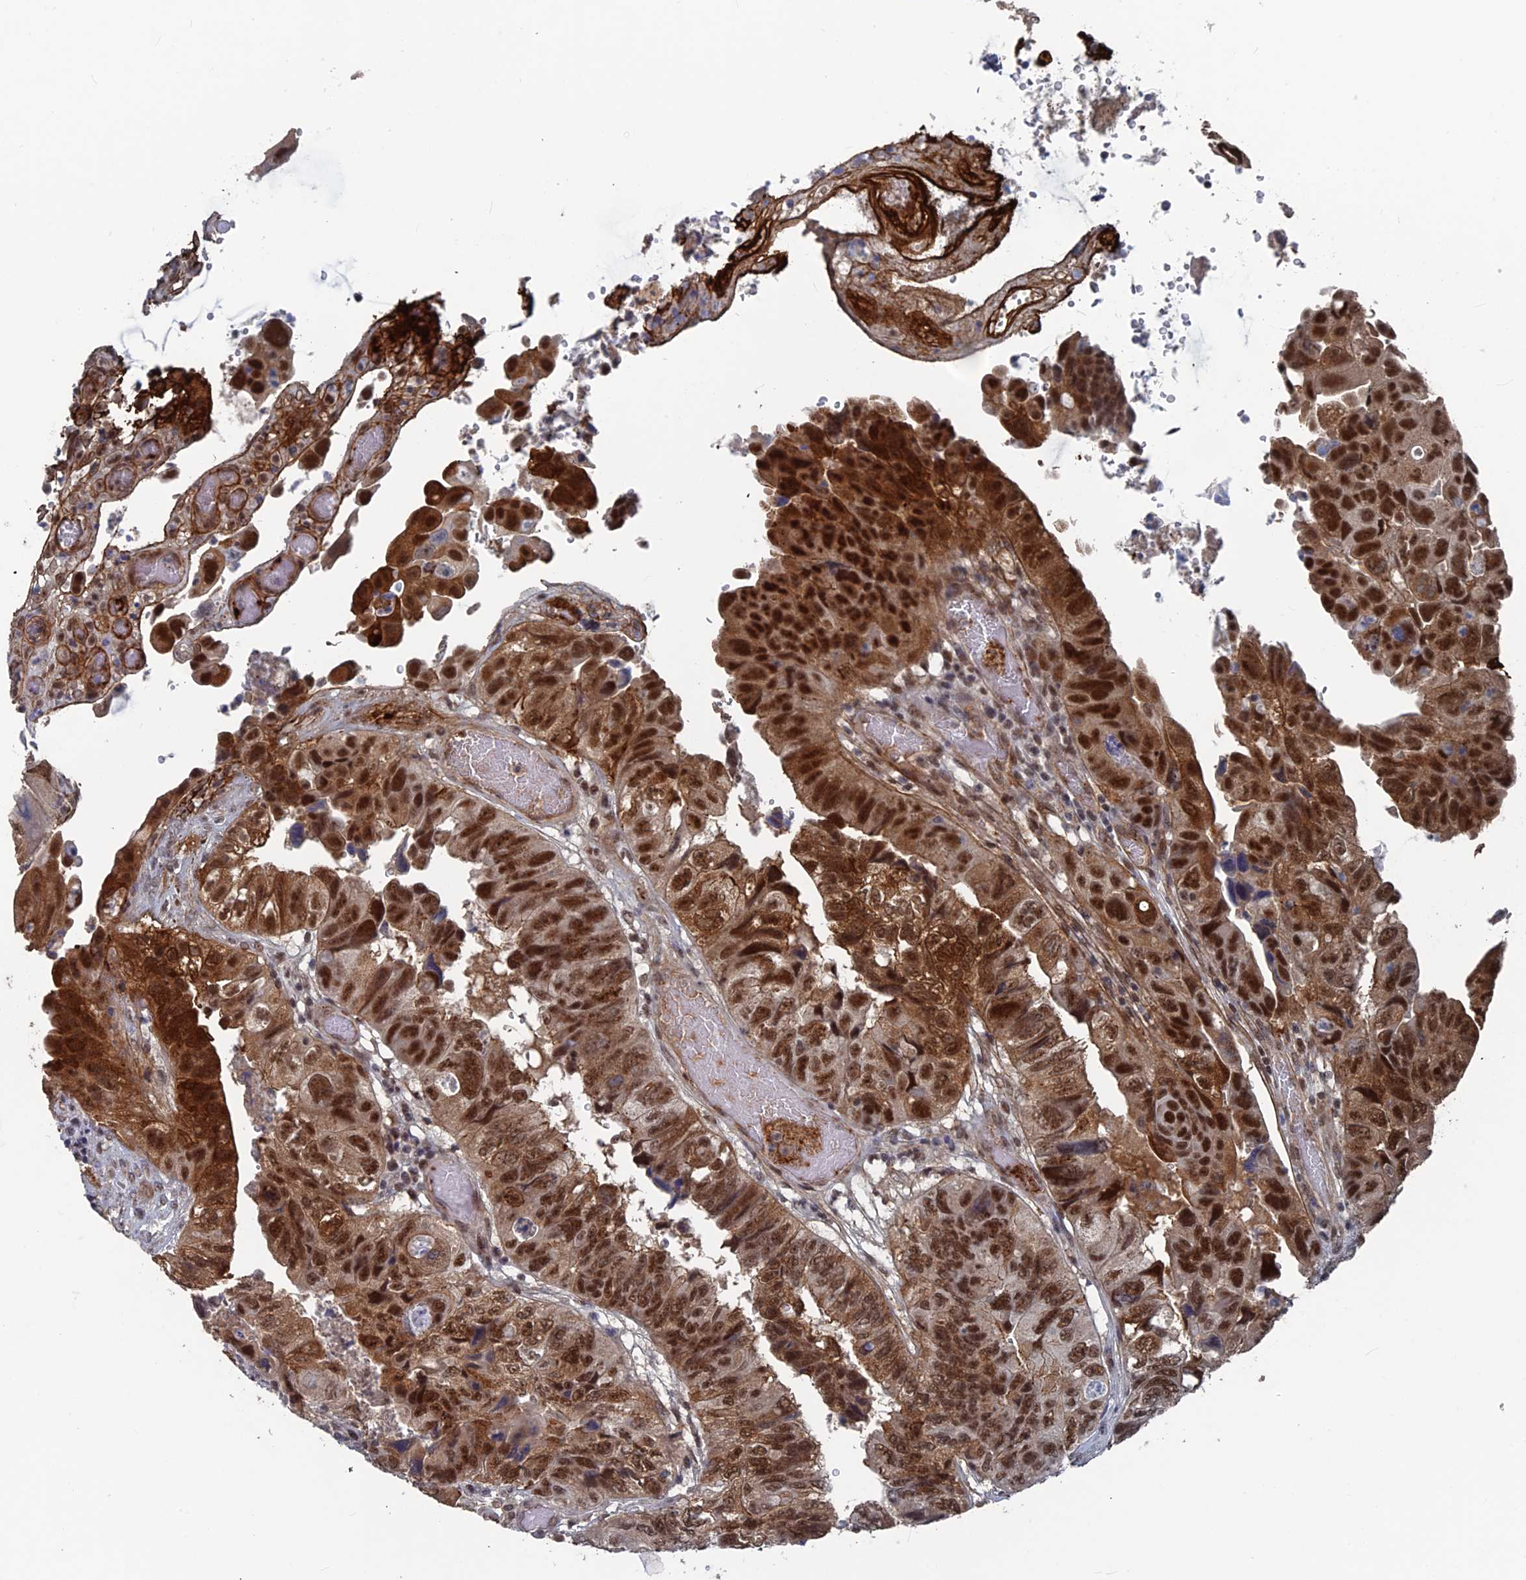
{"staining": {"intensity": "strong", "quantity": ">75%", "location": "cytoplasmic/membranous,nuclear"}, "tissue": "colorectal cancer", "cell_type": "Tumor cells", "image_type": "cancer", "snomed": [{"axis": "morphology", "description": "Adenocarcinoma, NOS"}, {"axis": "topography", "description": "Rectum"}], "caption": "Colorectal adenocarcinoma stained with DAB (3,3'-diaminobenzidine) immunohistochemistry (IHC) exhibits high levels of strong cytoplasmic/membranous and nuclear positivity in approximately >75% of tumor cells.", "gene": "SH3D21", "patient": {"sex": "male", "age": 63}}